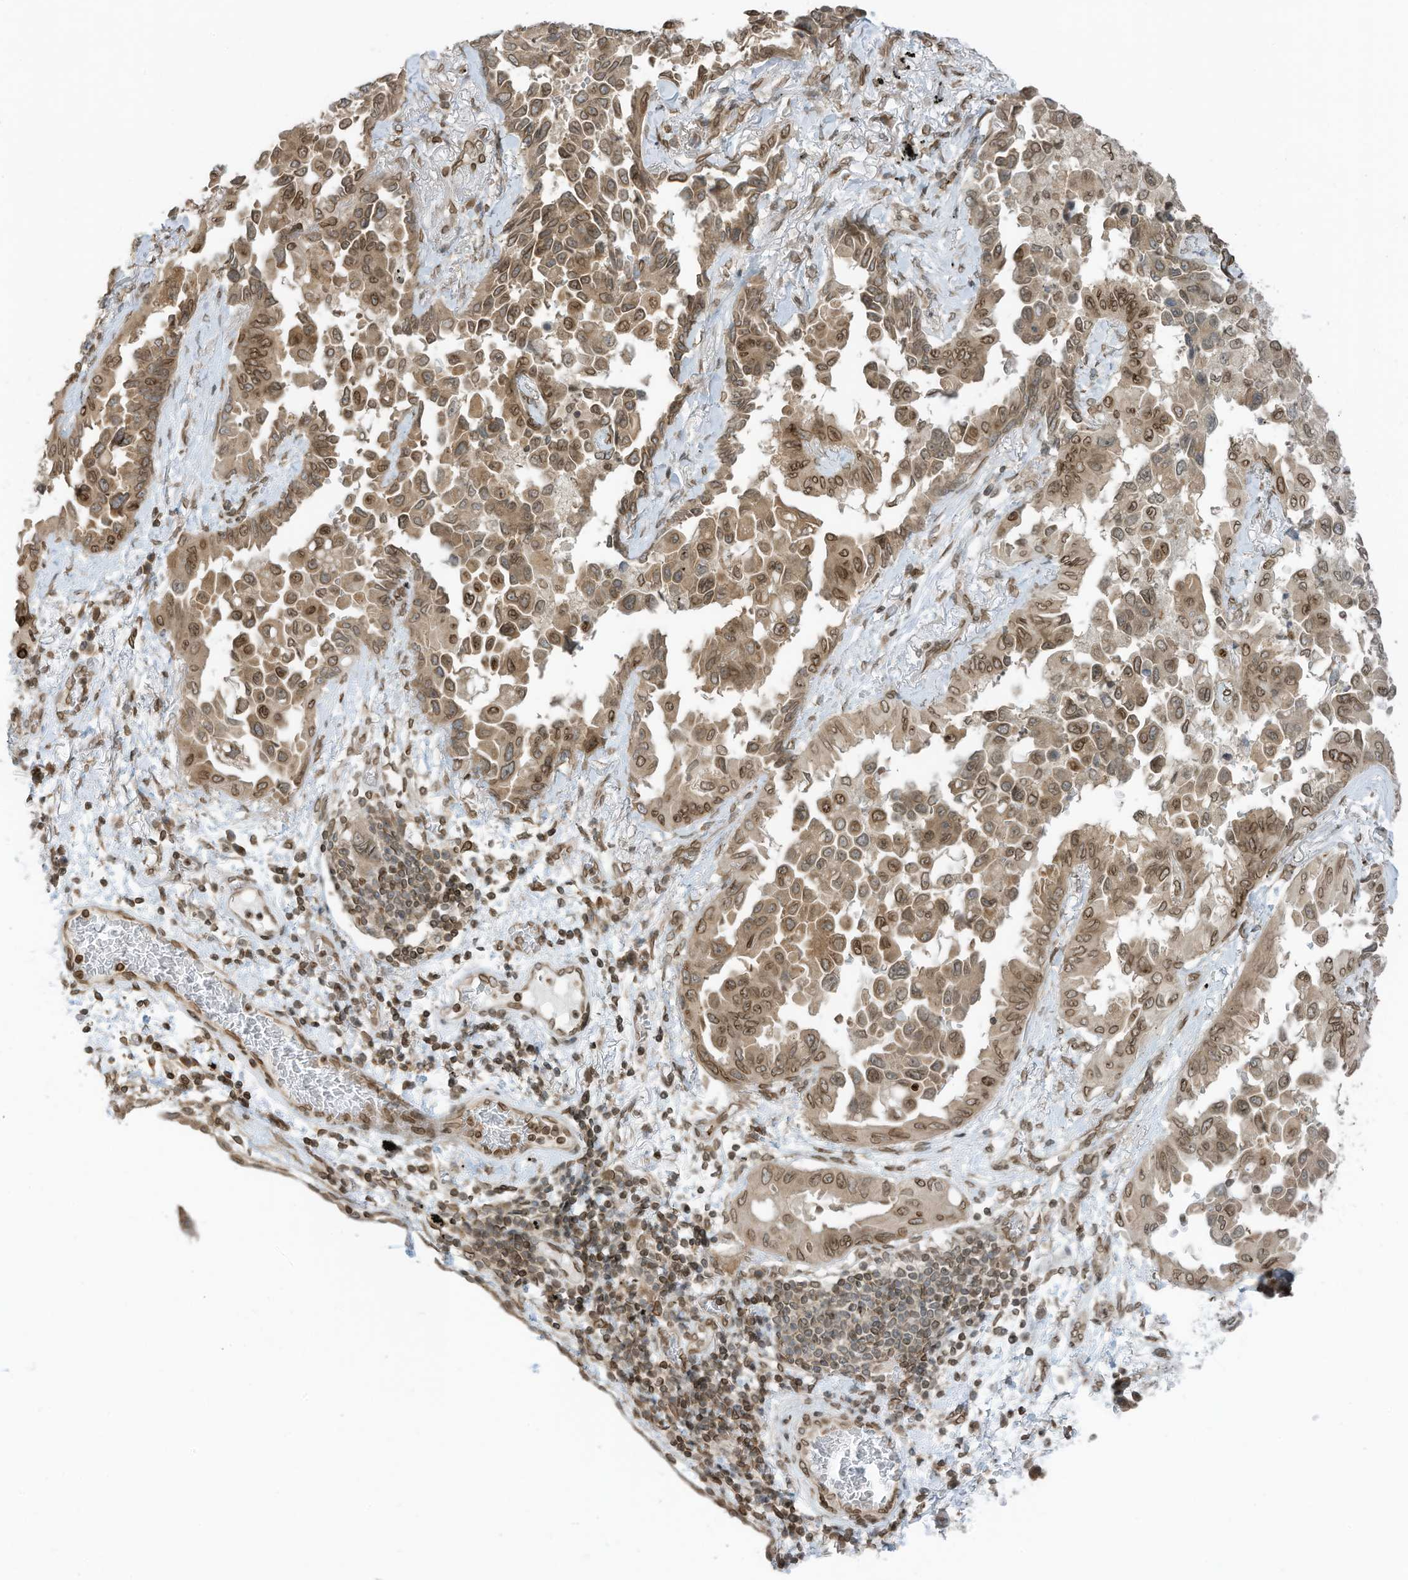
{"staining": {"intensity": "moderate", "quantity": ">75%", "location": "cytoplasmic/membranous,nuclear"}, "tissue": "lung cancer", "cell_type": "Tumor cells", "image_type": "cancer", "snomed": [{"axis": "morphology", "description": "Adenocarcinoma, NOS"}, {"axis": "topography", "description": "Lung"}], "caption": "Moderate cytoplasmic/membranous and nuclear protein expression is seen in approximately >75% of tumor cells in lung adenocarcinoma.", "gene": "RABL3", "patient": {"sex": "female", "age": 67}}